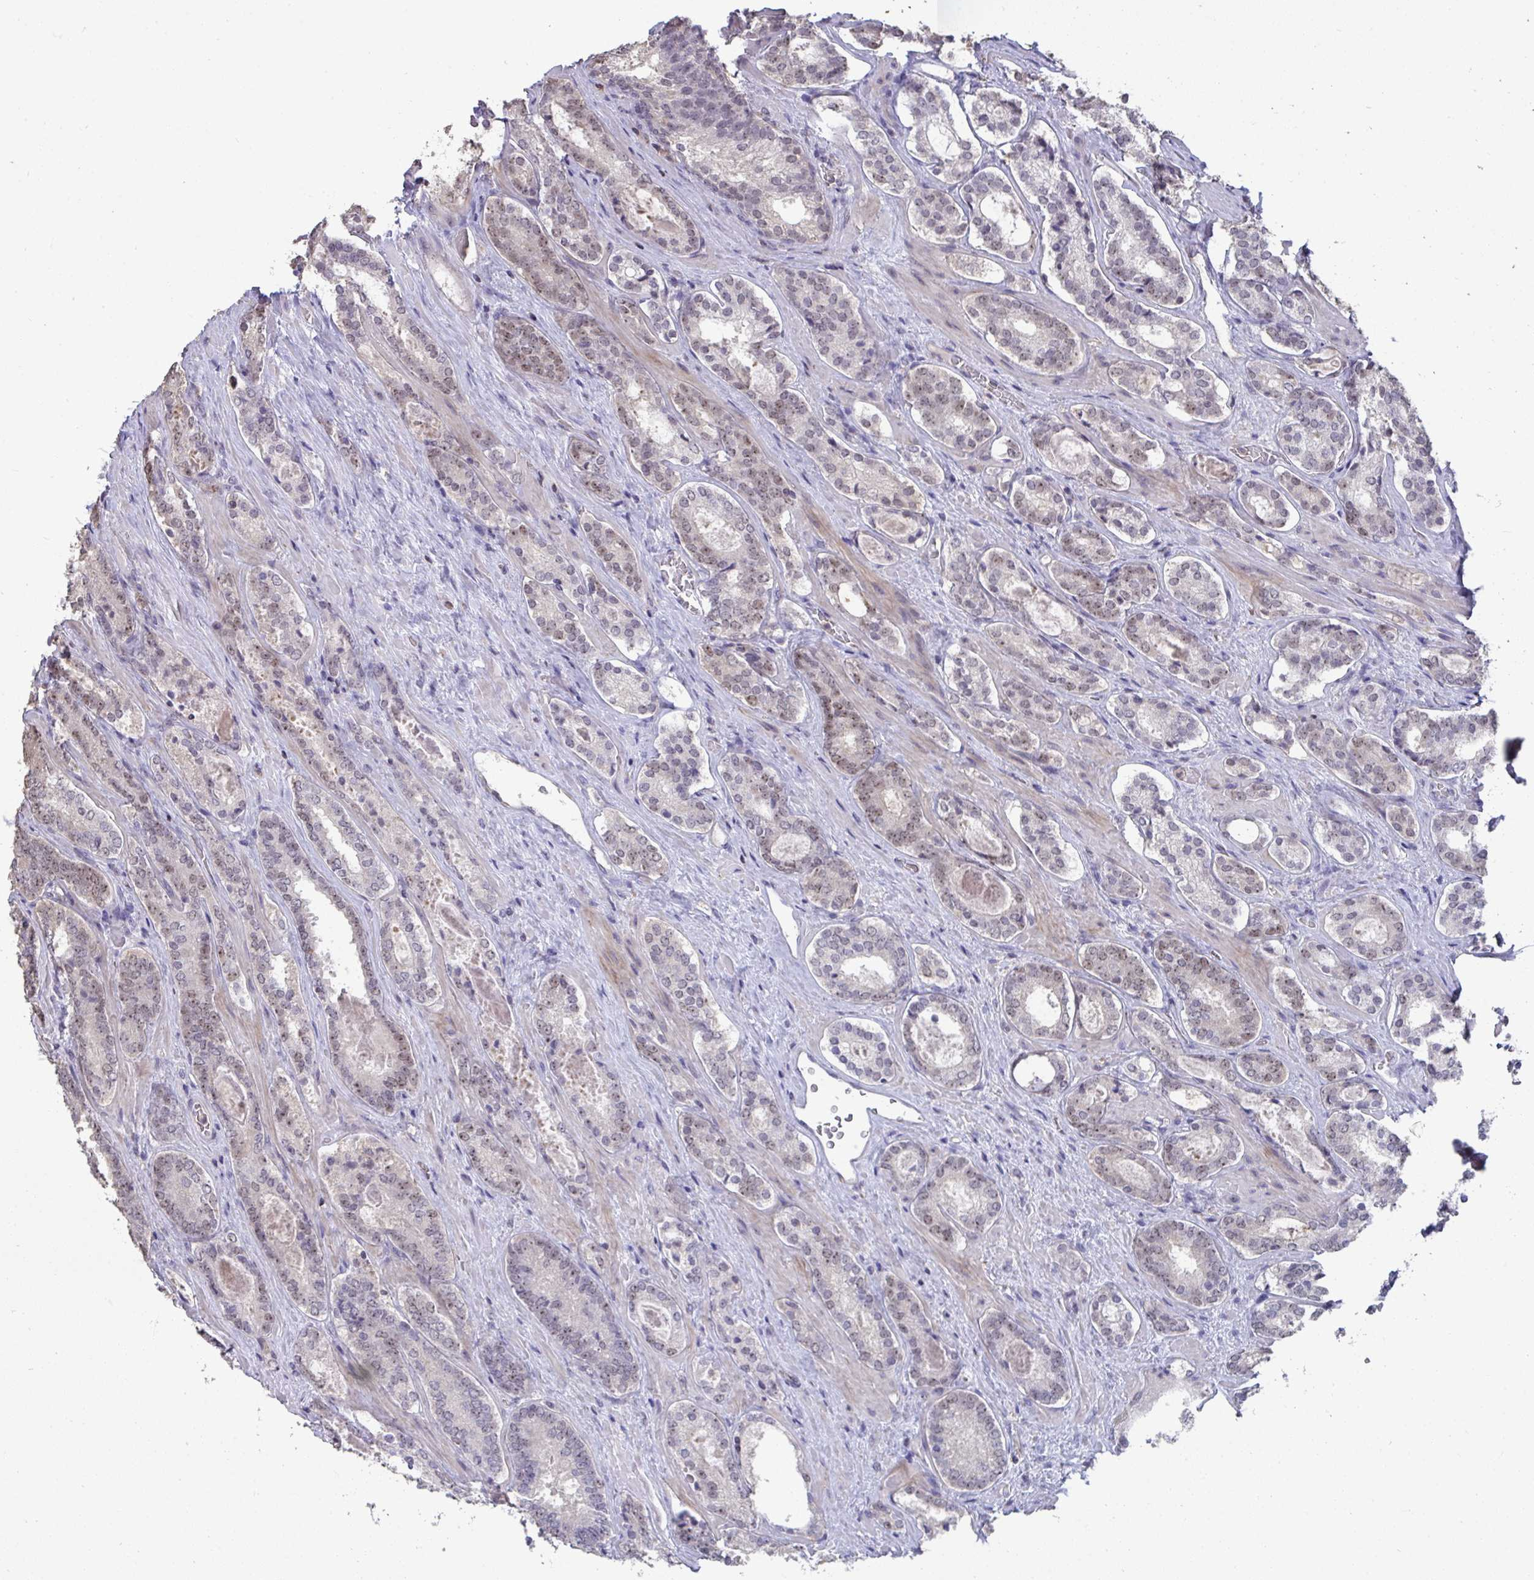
{"staining": {"intensity": "weak", "quantity": "25%-75%", "location": "nuclear"}, "tissue": "prostate cancer", "cell_type": "Tumor cells", "image_type": "cancer", "snomed": [{"axis": "morphology", "description": "Adenocarcinoma, Low grade"}, {"axis": "topography", "description": "Prostate"}], "caption": "Immunohistochemical staining of prostate cancer (adenocarcinoma (low-grade)) exhibits low levels of weak nuclear protein staining in approximately 25%-75% of tumor cells. Immunohistochemistry (ihc) stains the protein in brown and the nuclei are stained blue.", "gene": "SENP3", "patient": {"sex": "male", "age": 62}}